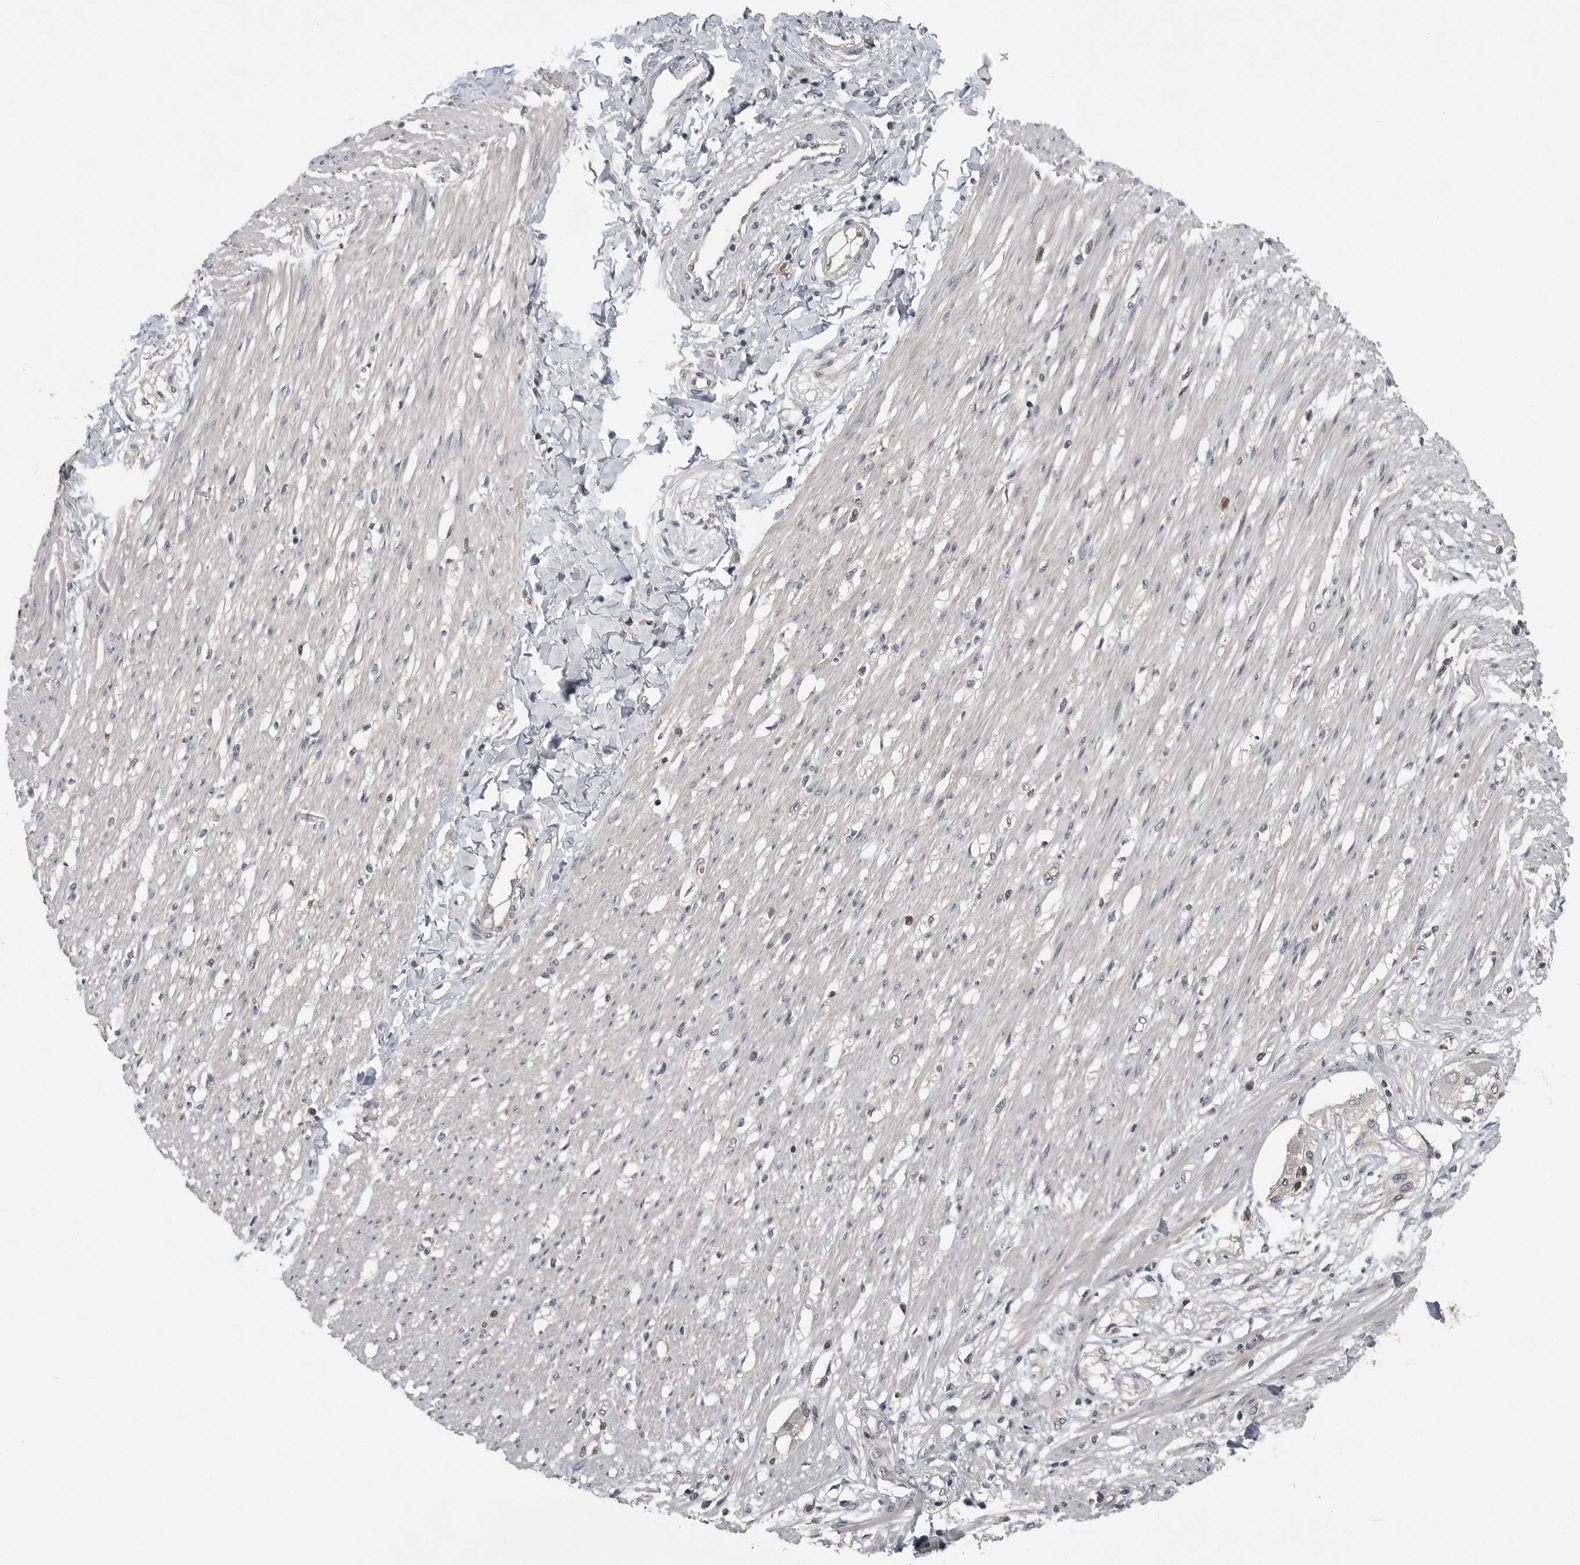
{"staining": {"intensity": "moderate", "quantity": "25%-75%", "location": "cytoplasmic/membranous"}, "tissue": "smooth muscle", "cell_type": "Smooth muscle cells", "image_type": "normal", "snomed": [{"axis": "morphology", "description": "Normal tissue, NOS"}, {"axis": "morphology", "description": "Adenocarcinoma, NOS"}, {"axis": "topography", "description": "Colon"}, {"axis": "topography", "description": "Peripheral nerve tissue"}], "caption": "IHC staining of benign smooth muscle, which exhibits medium levels of moderate cytoplasmic/membranous staining in approximately 25%-75% of smooth muscle cells indicating moderate cytoplasmic/membranous protein expression. The staining was performed using DAB (3,3'-diaminobenzidine) (brown) for protein detection and nuclei were counterstained in hematoxylin (blue).", "gene": "SCP2", "patient": {"sex": "male", "age": 14}}